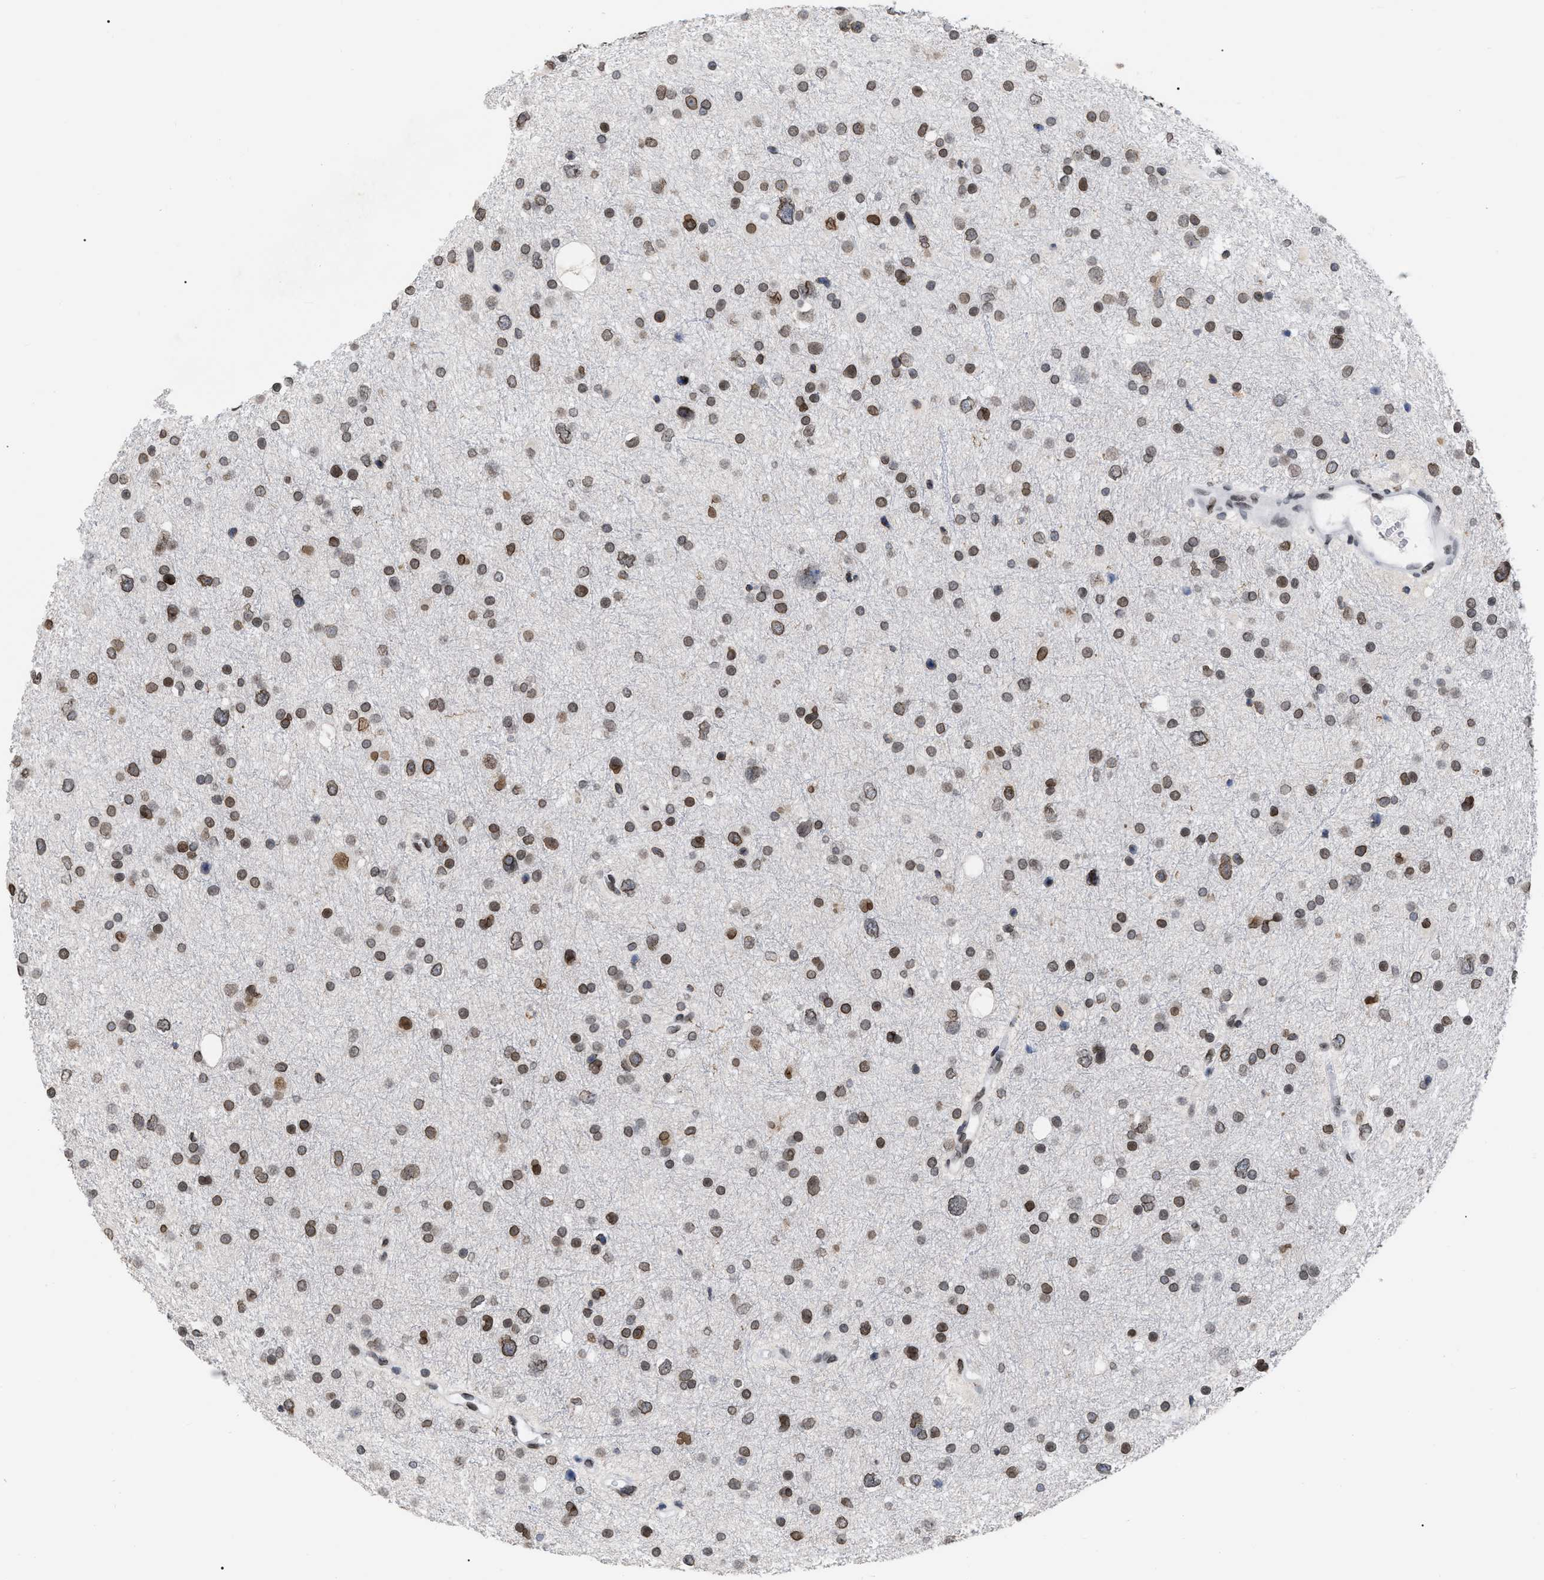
{"staining": {"intensity": "moderate", "quantity": ">75%", "location": "cytoplasmic/membranous,nuclear"}, "tissue": "glioma", "cell_type": "Tumor cells", "image_type": "cancer", "snomed": [{"axis": "morphology", "description": "Glioma, malignant, Low grade"}, {"axis": "topography", "description": "Brain"}], "caption": "Tumor cells demonstrate moderate cytoplasmic/membranous and nuclear expression in about >75% of cells in low-grade glioma (malignant). The protein of interest is stained brown, and the nuclei are stained in blue (DAB (3,3'-diaminobenzidine) IHC with brightfield microscopy, high magnification).", "gene": "TPR", "patient": {"sex": "female", "age": 37}}